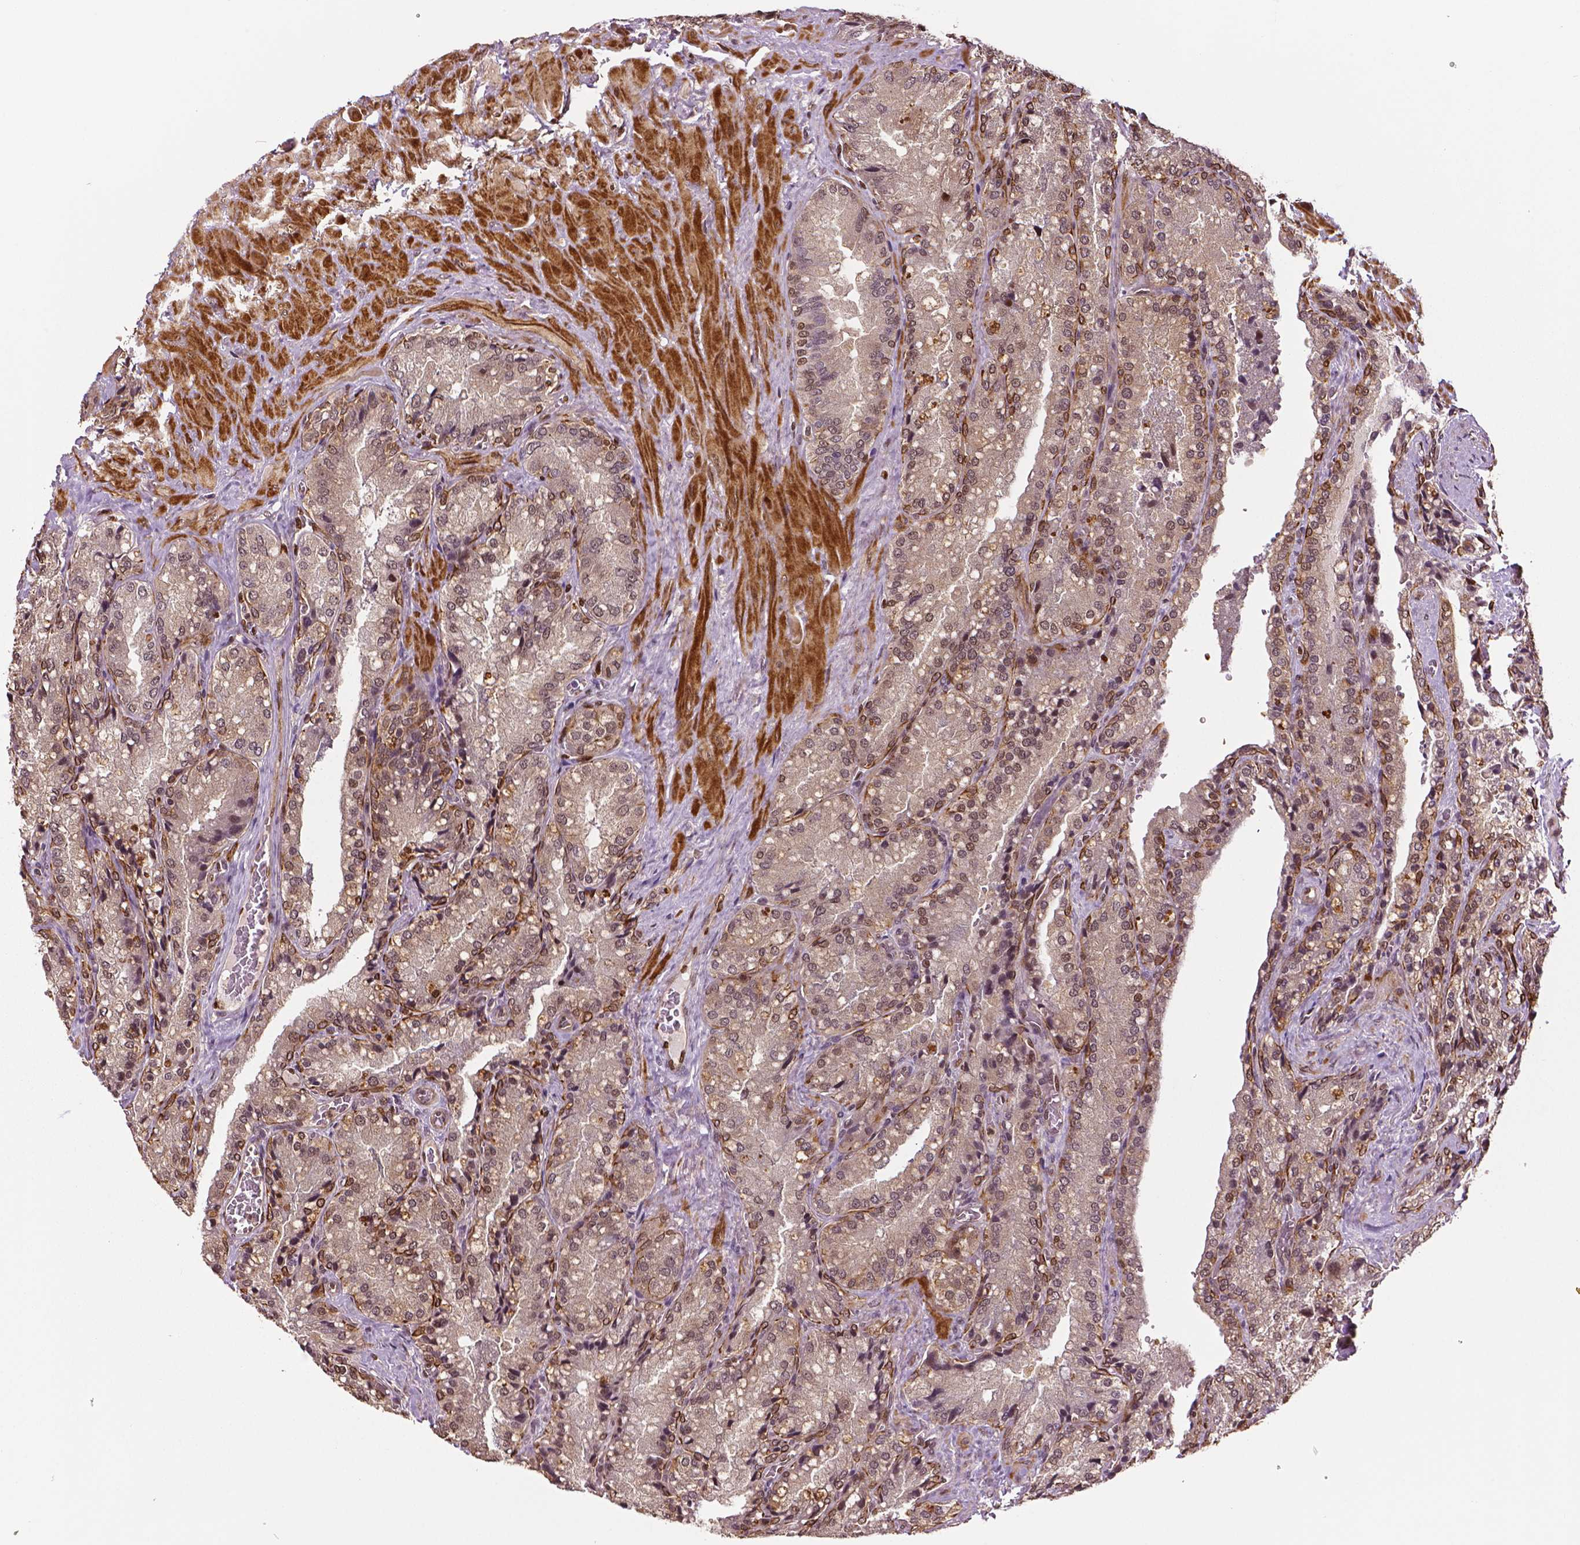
{"staining": {"intensity": "strong", "quantity": "25%-75%", "location": "cytoplasmic/membranous"}, "tissue": "seminal vesicle", "cell_type": "Glandular cells", "image_type": "normal", "snomed": [{"axis": "morphology", "description": "Normal tissue, NOS"}, {"axis": "topography", "description": "Seminal veicle"}], "caption": "Benign seminal vesicle demonstrates strong cytoplasmic/membranous positivity in about 25%-75% of glandular cells.", "gene": "STAT3", "patient": {"sex": "male", "age": 57}}